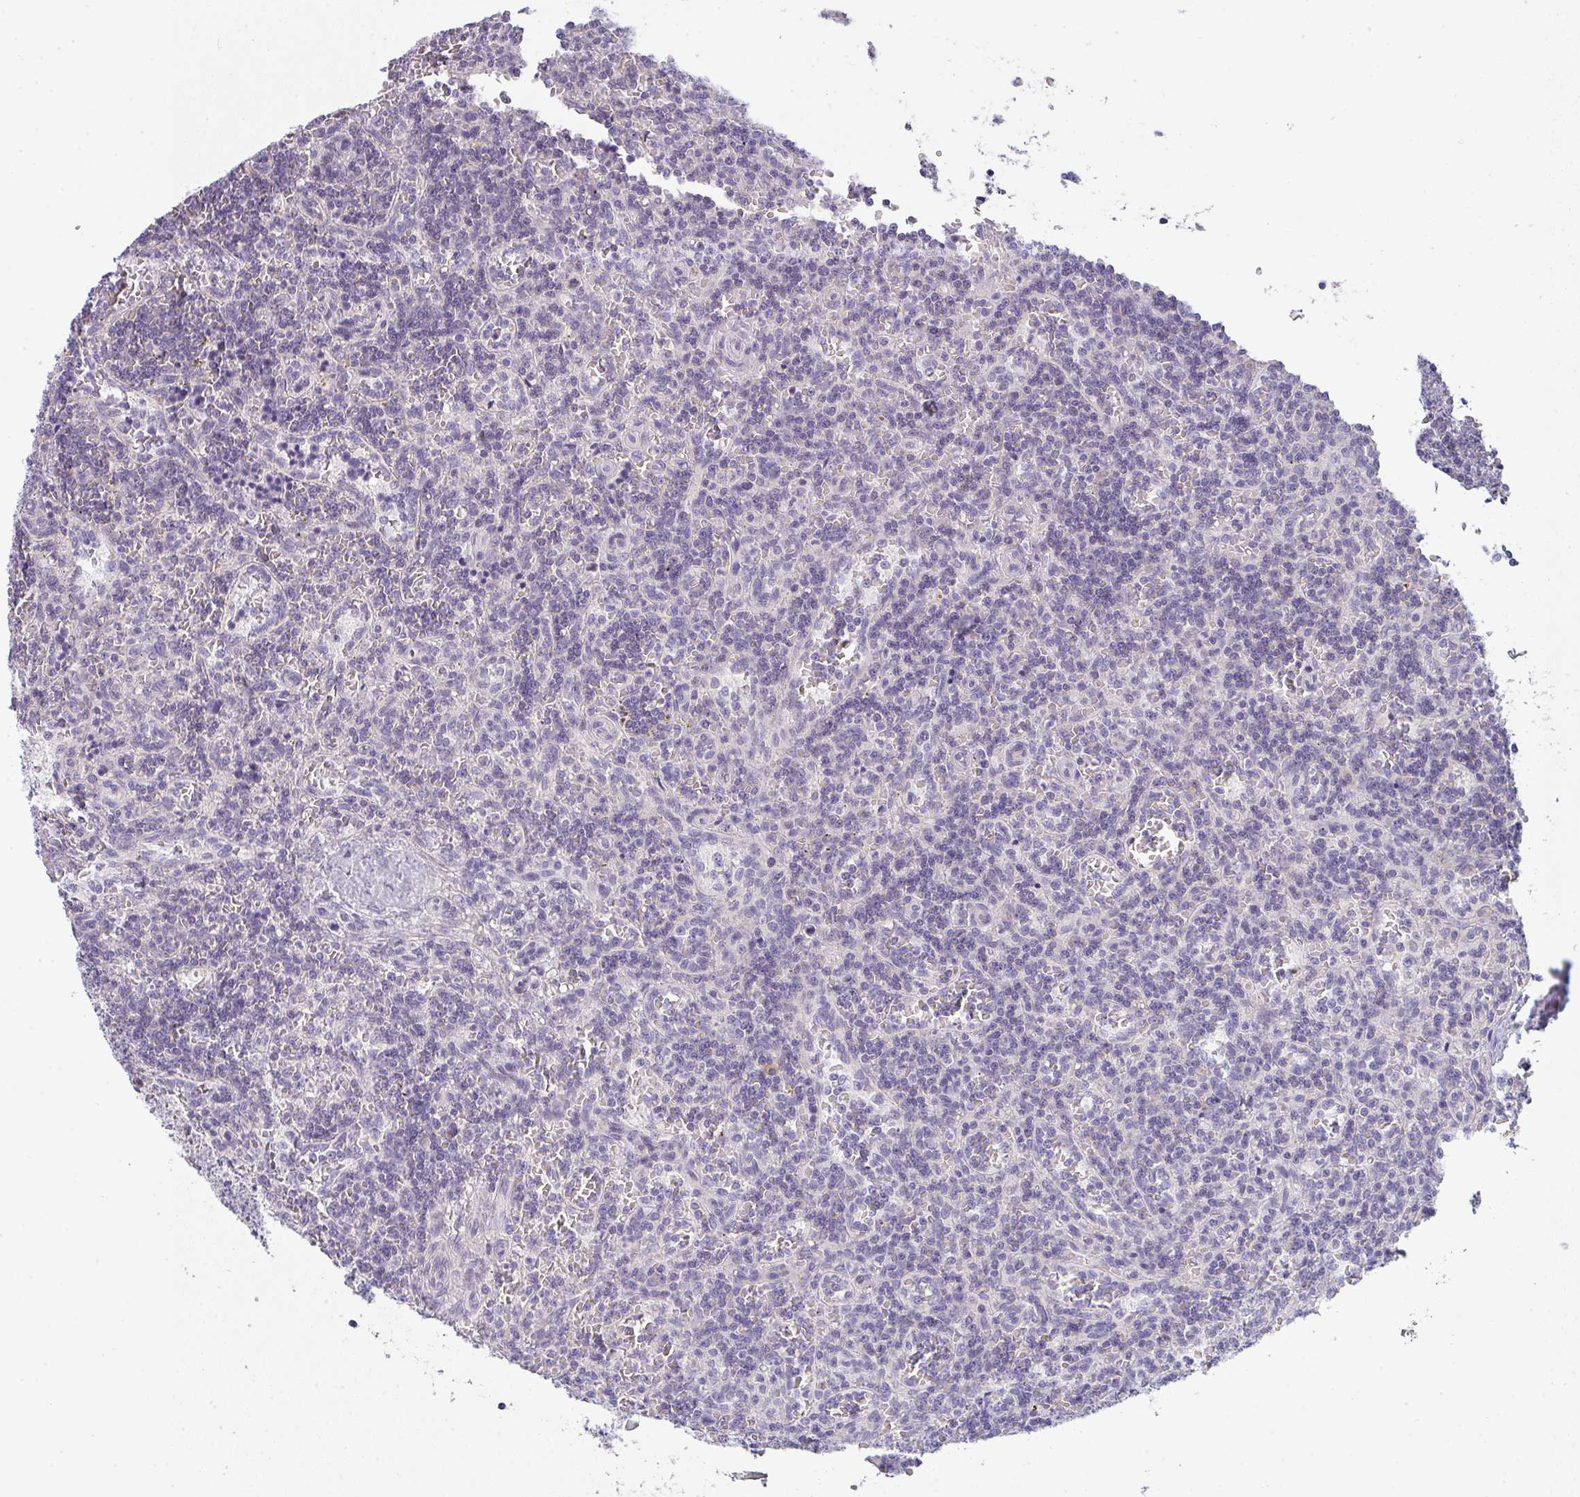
{"staining": {"intensity": "negative", "quantity": "none", "location": "none"}, "tissue": "lymphoma", "cell_type": "Tumor cells", "image_type": "cancer", "snomed": [{"axis": "morphology", "description": "Malignant lymphoma, non-Hodgkin's type, Low grade"}, {"axis": "topography", "description": "Spleen"}], "caption": "DAB immunohistochemical staining of human malignant lymphoma, non-Hodgkin's type (low-grade) reveals no significant expression in tumor cells.", "gene": "CACNA1S", "patient": {"sex": "male", "age": 73}}